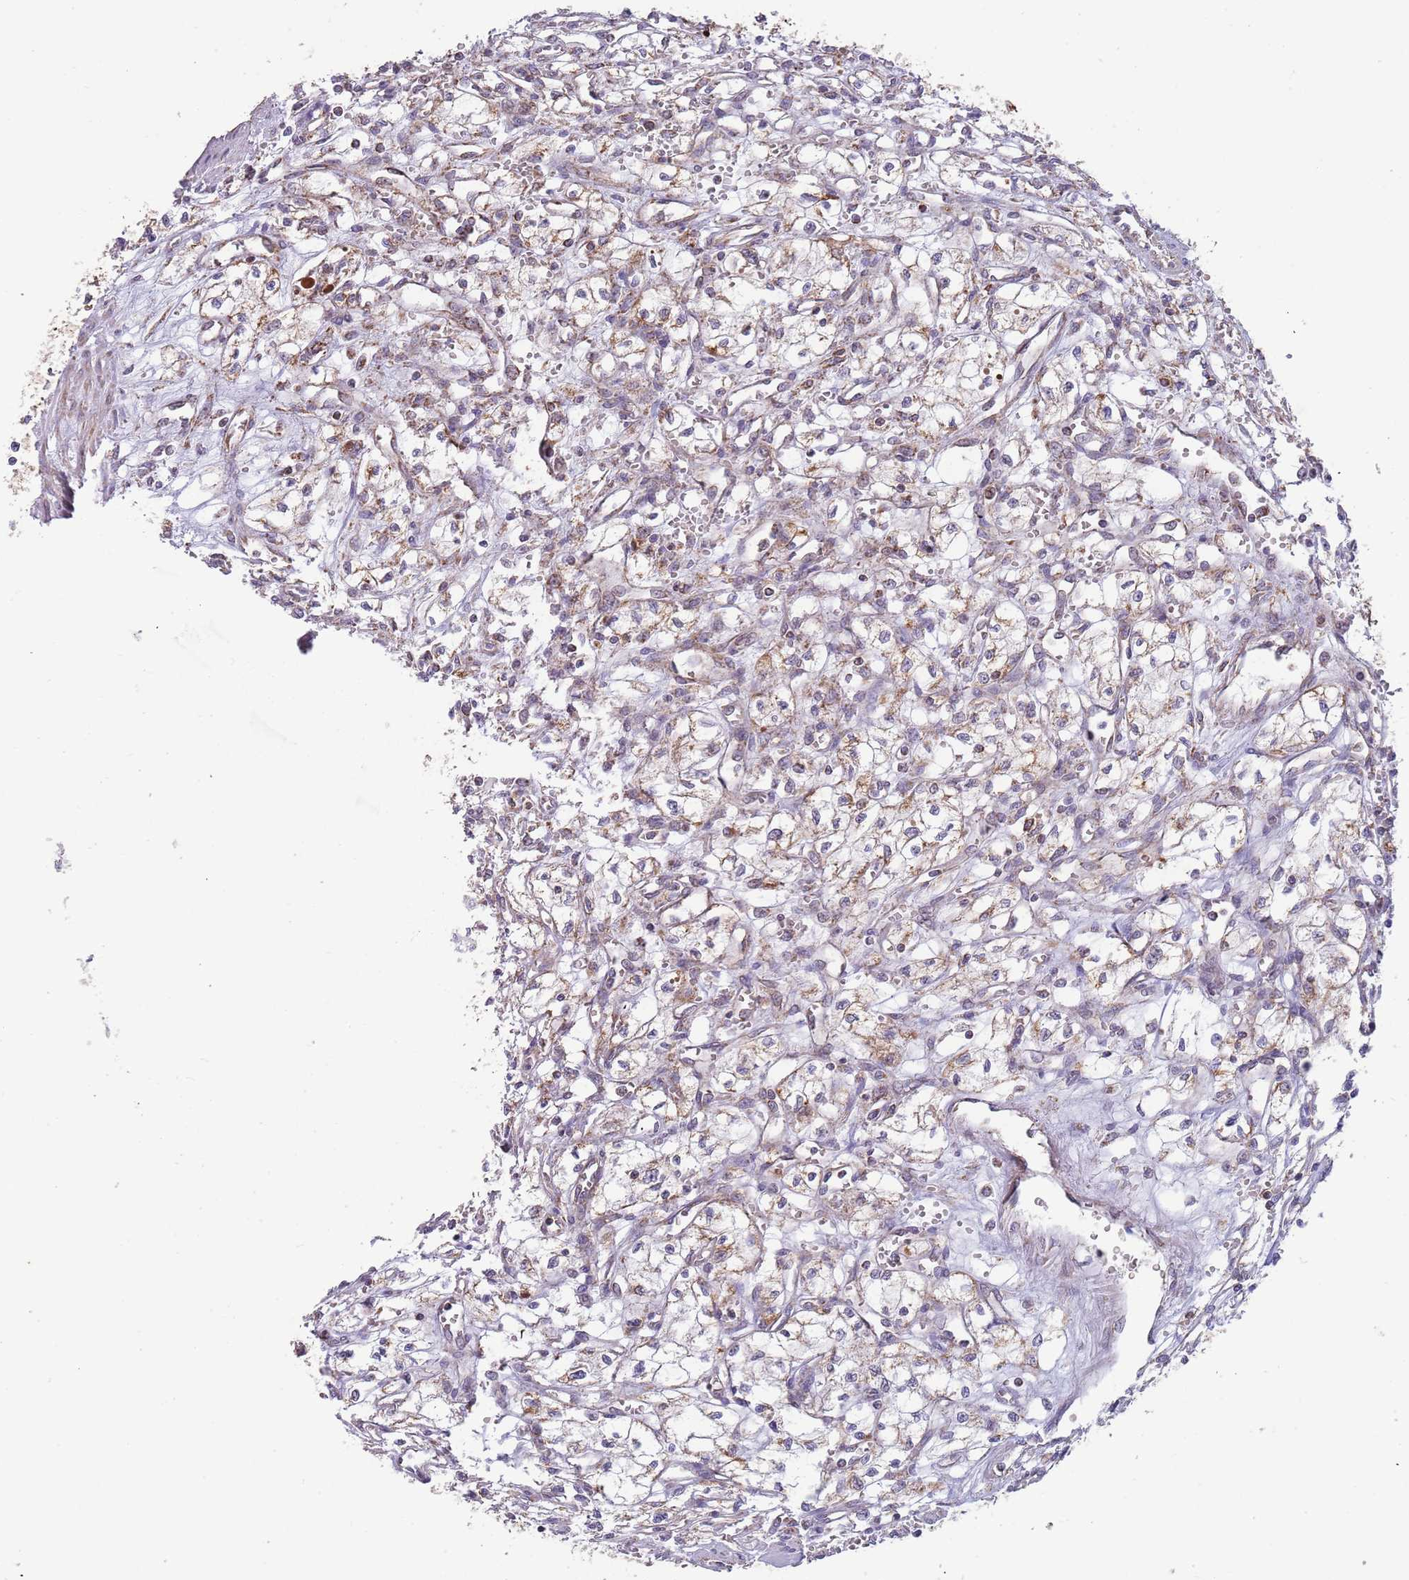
{"staining": {"intensity": "weak", "quantity": "25%-75%", "location": "cytoplasmic/membranous"}, "tissue": "renal cancer", "cell_type": "Tumor cells", "image_type": "cancer", "snomed": [{"axis": "morphology", "description": "Adenocarcinoma, NOS"}, {"axis": "topography", "description": "Kidney"}], "caption": "Immunohistochemistry image of human renal cancer (adenocarcinoma) stained for a protein (brown), which exhibits low levels of weak cytoplasmic/membranous staining in about 25%-75% of tumor cells.", "gene": "VPS16", "patient": {"sex": "male", "age": 59}}